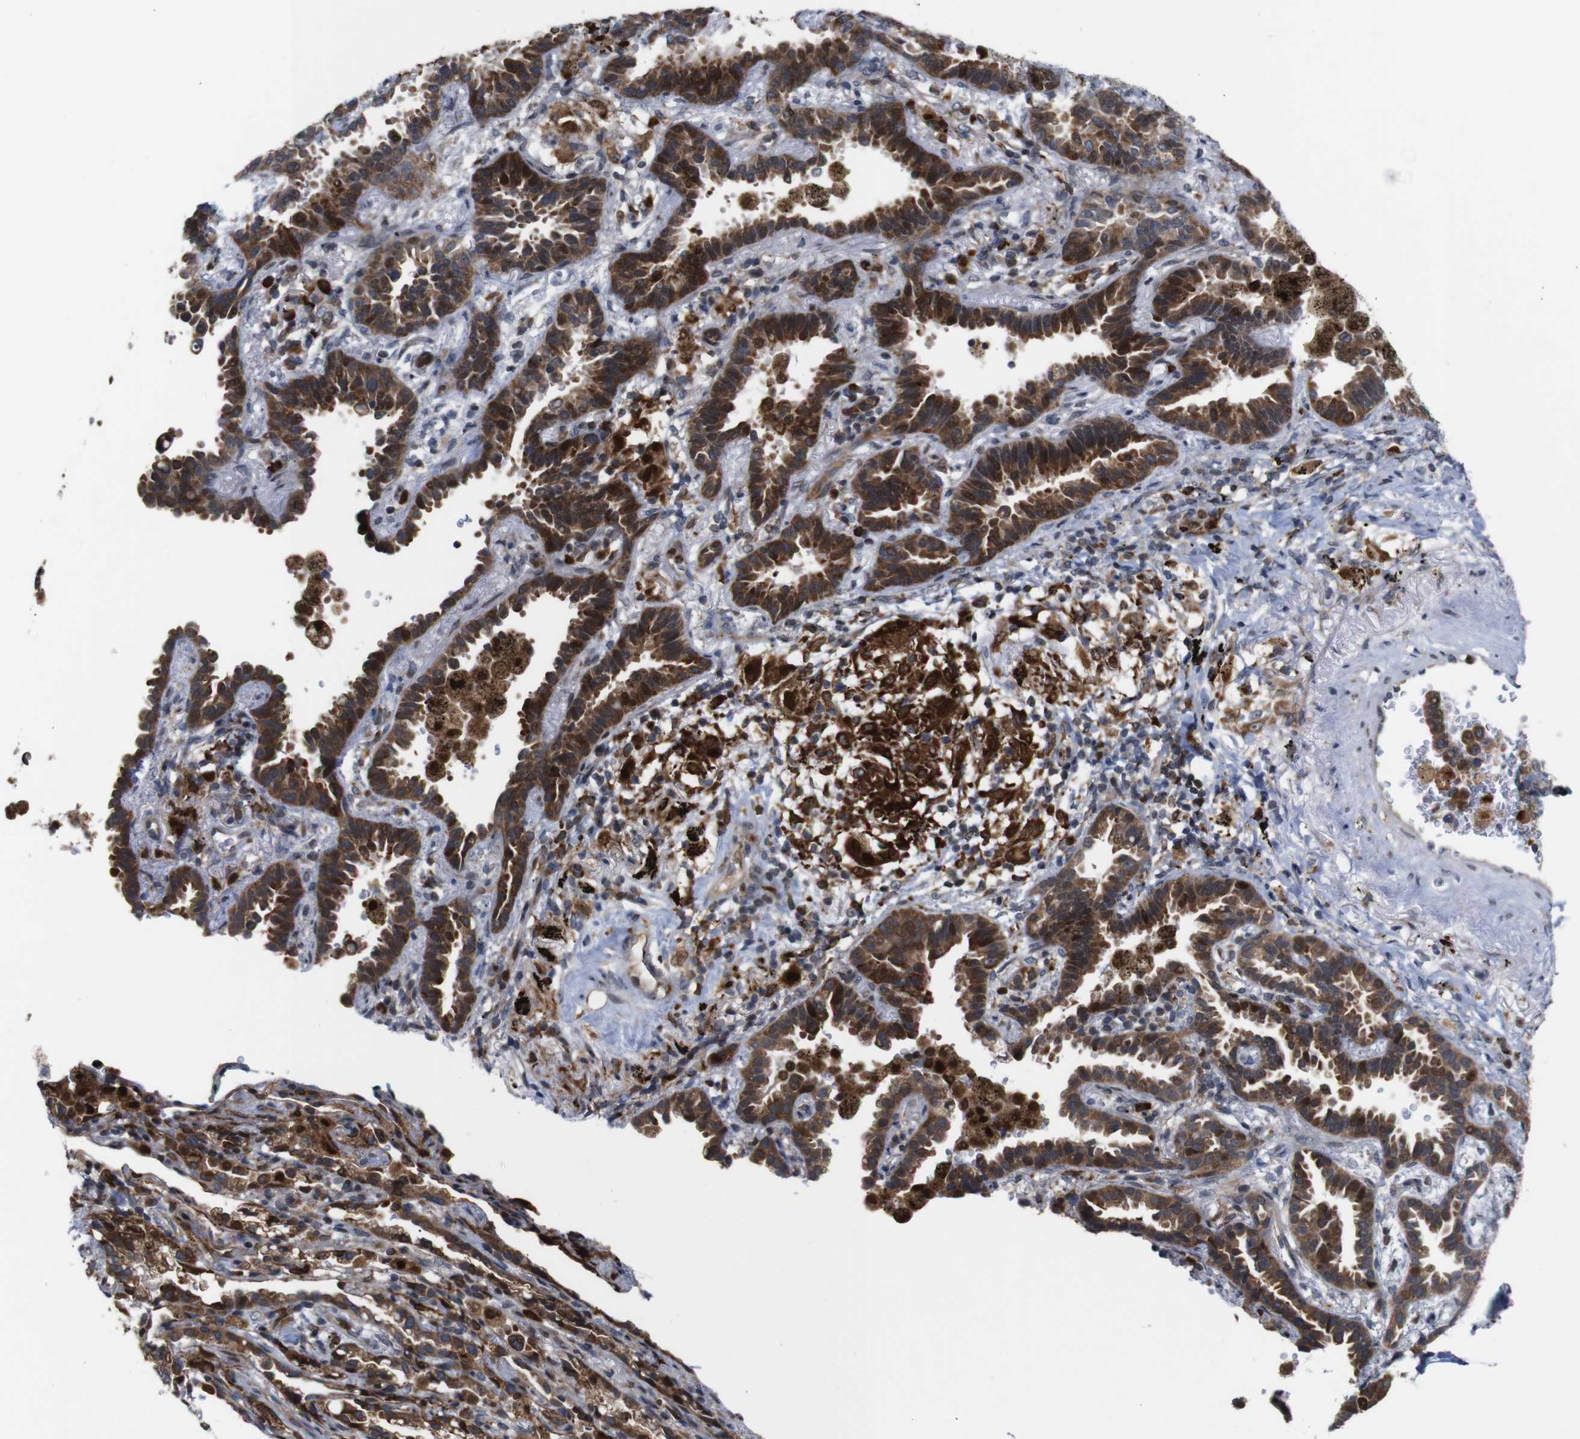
{"staining": {"intensity": "strong", "quantity": ">75%", "location": "cytoplasmic/membranous"}, "tissue": "lung cancer", "cell_type": "Tumor cells", "image_type": "cancer", "snomed": [{"axis": "morphology", "description": "Normal tissue, NOS"}, {"axis": "morphology", "description": "Adenocarcinoma, NOS"}, {"axis": "topography", "description": "Lung"}], "caption": "An image of human adenocarcinoma (lung) stained for a protein shows strong cytoplasmic/membranous brown staining in tumor cells.", "gene": "PTPN1", "patient": {"sex": "male", "age": 59}}